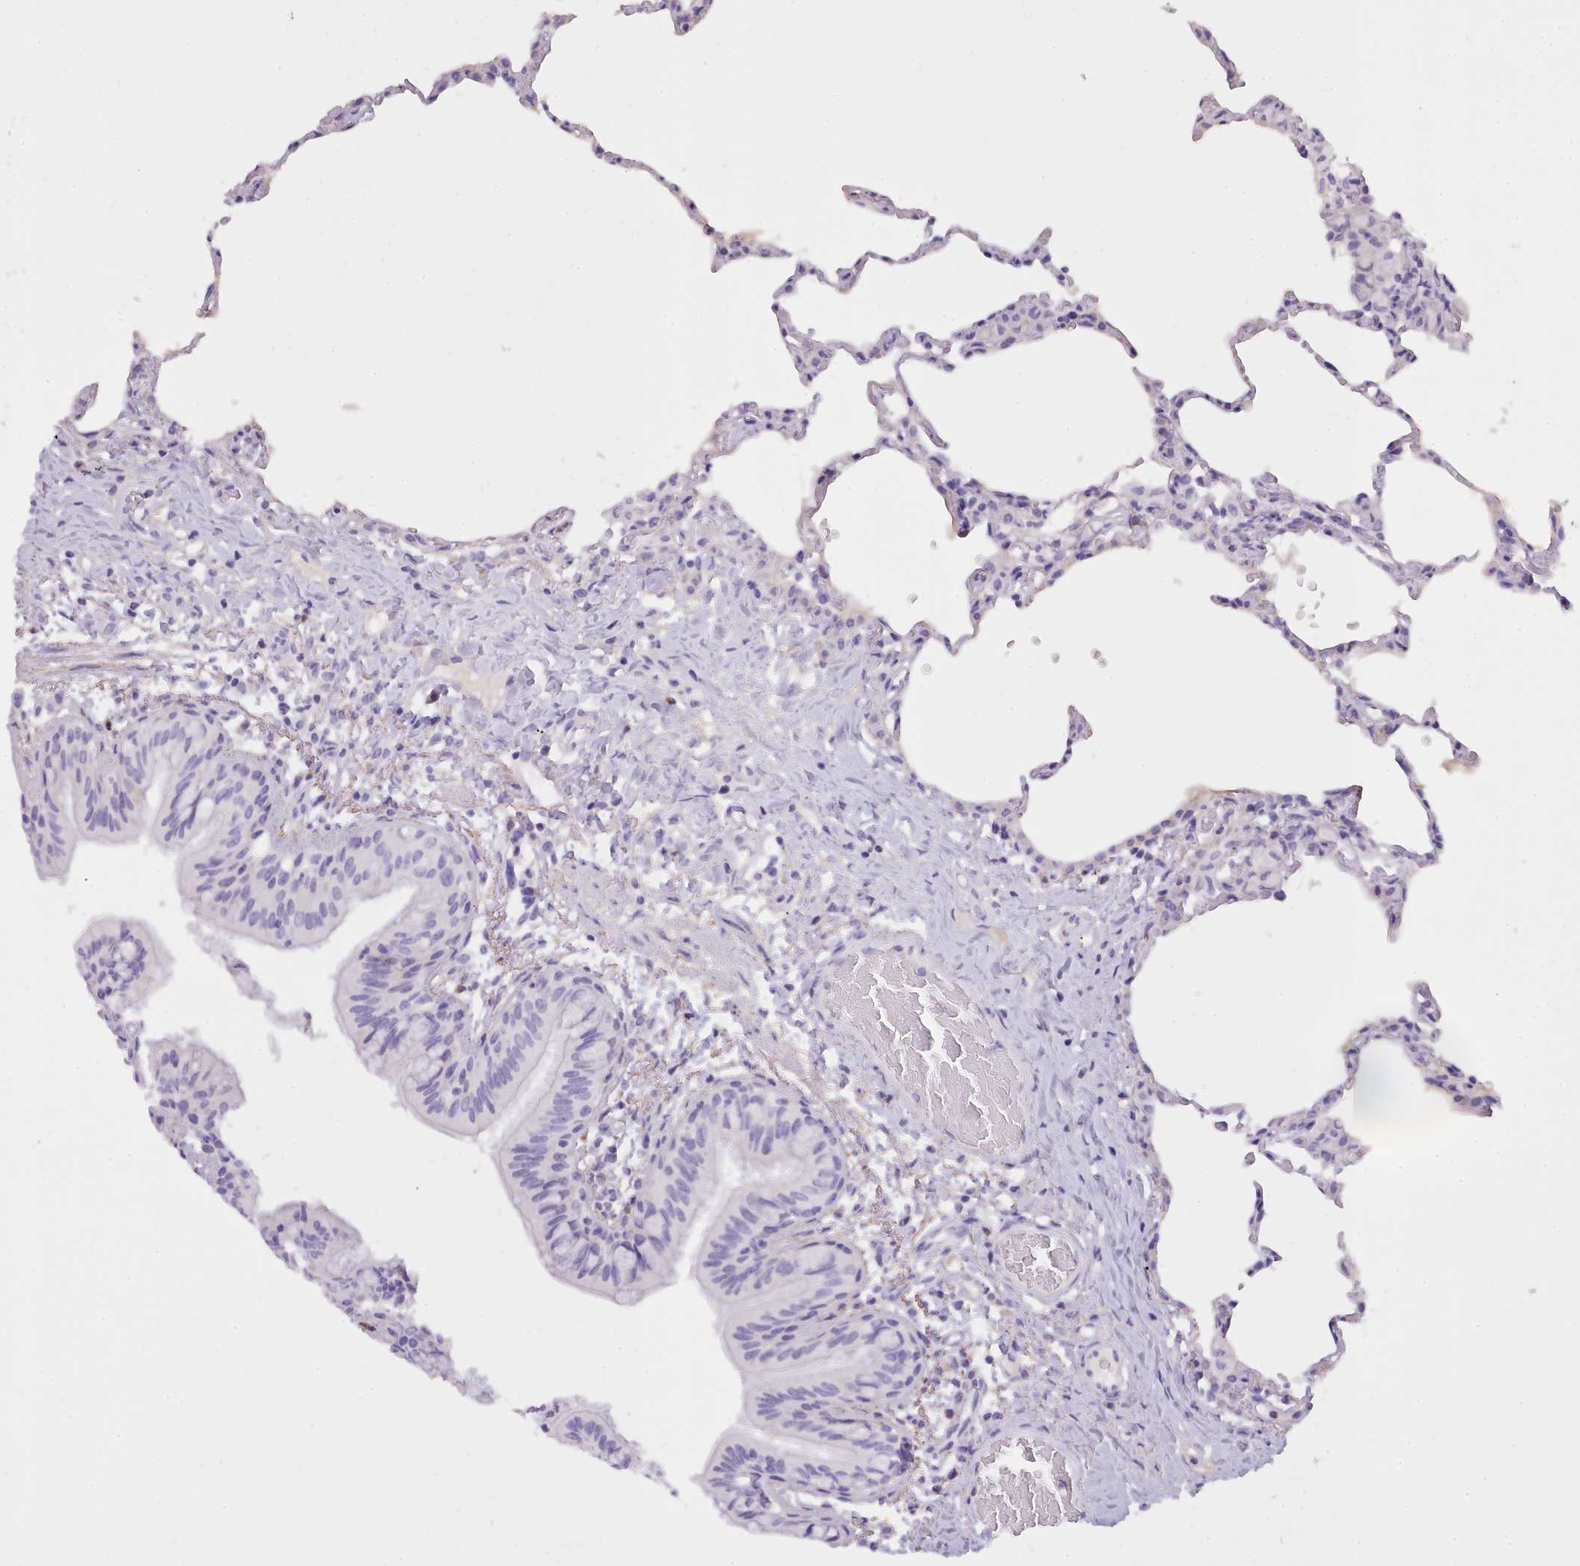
{"staining": {"intensity": "negative", "quantity": "none", "location": "none"}, "tissue": "lung", "cell_type": "Alveolar cells", "image_type": "normal", "snomed": [{"axis": "morphology", "description": "Normal tissue, NOS"}, {"axis": "topography", "description": "Lung"}], "caption": "The image displays no staining of alveolar cells in normal lung.", "gene": "CYP2A13", "patient": {"sex": "female", "age": 57}}